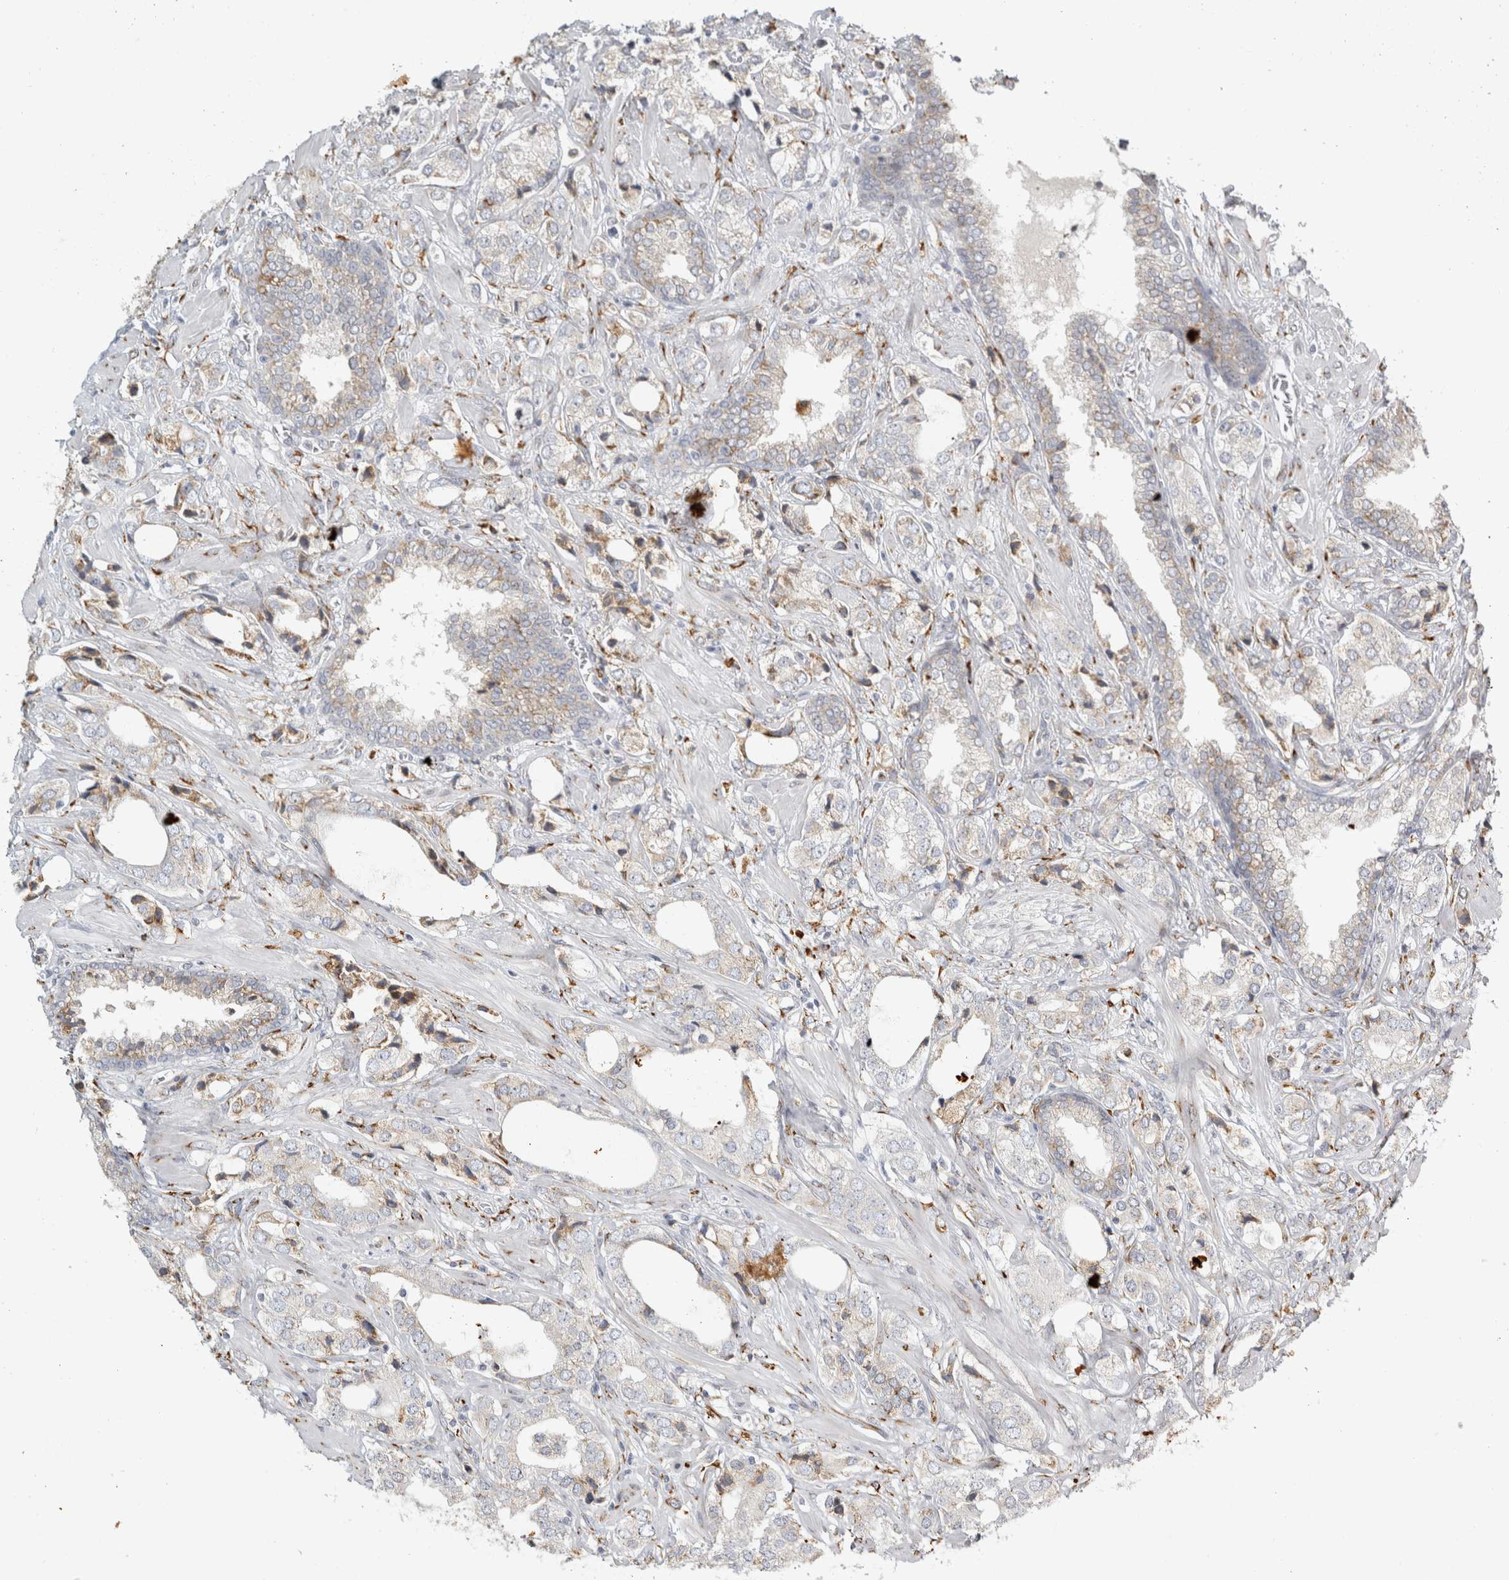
{"staining": {"intensity": "moderate", "quantity": "<25%", "location": "cytoplasmic/membranous"}, "tissue": "prostate cancer", "cell_type": "Tumor cells", "image_type": "cancer", "snomed": [{"axis": "morphology", "description": "Adenocarcinoma, High grade"}, {"axis": "topography", "description": "Prostate"}], "caption": "A micrograph of human prostate cancer (high-grade adenocarcinoma) stained for a protein reveals moderate cytoplasmic/membranous brown staining in tumor cells.", "gene": "OSTN", "patient": {"sex": "male", "age": 66}}